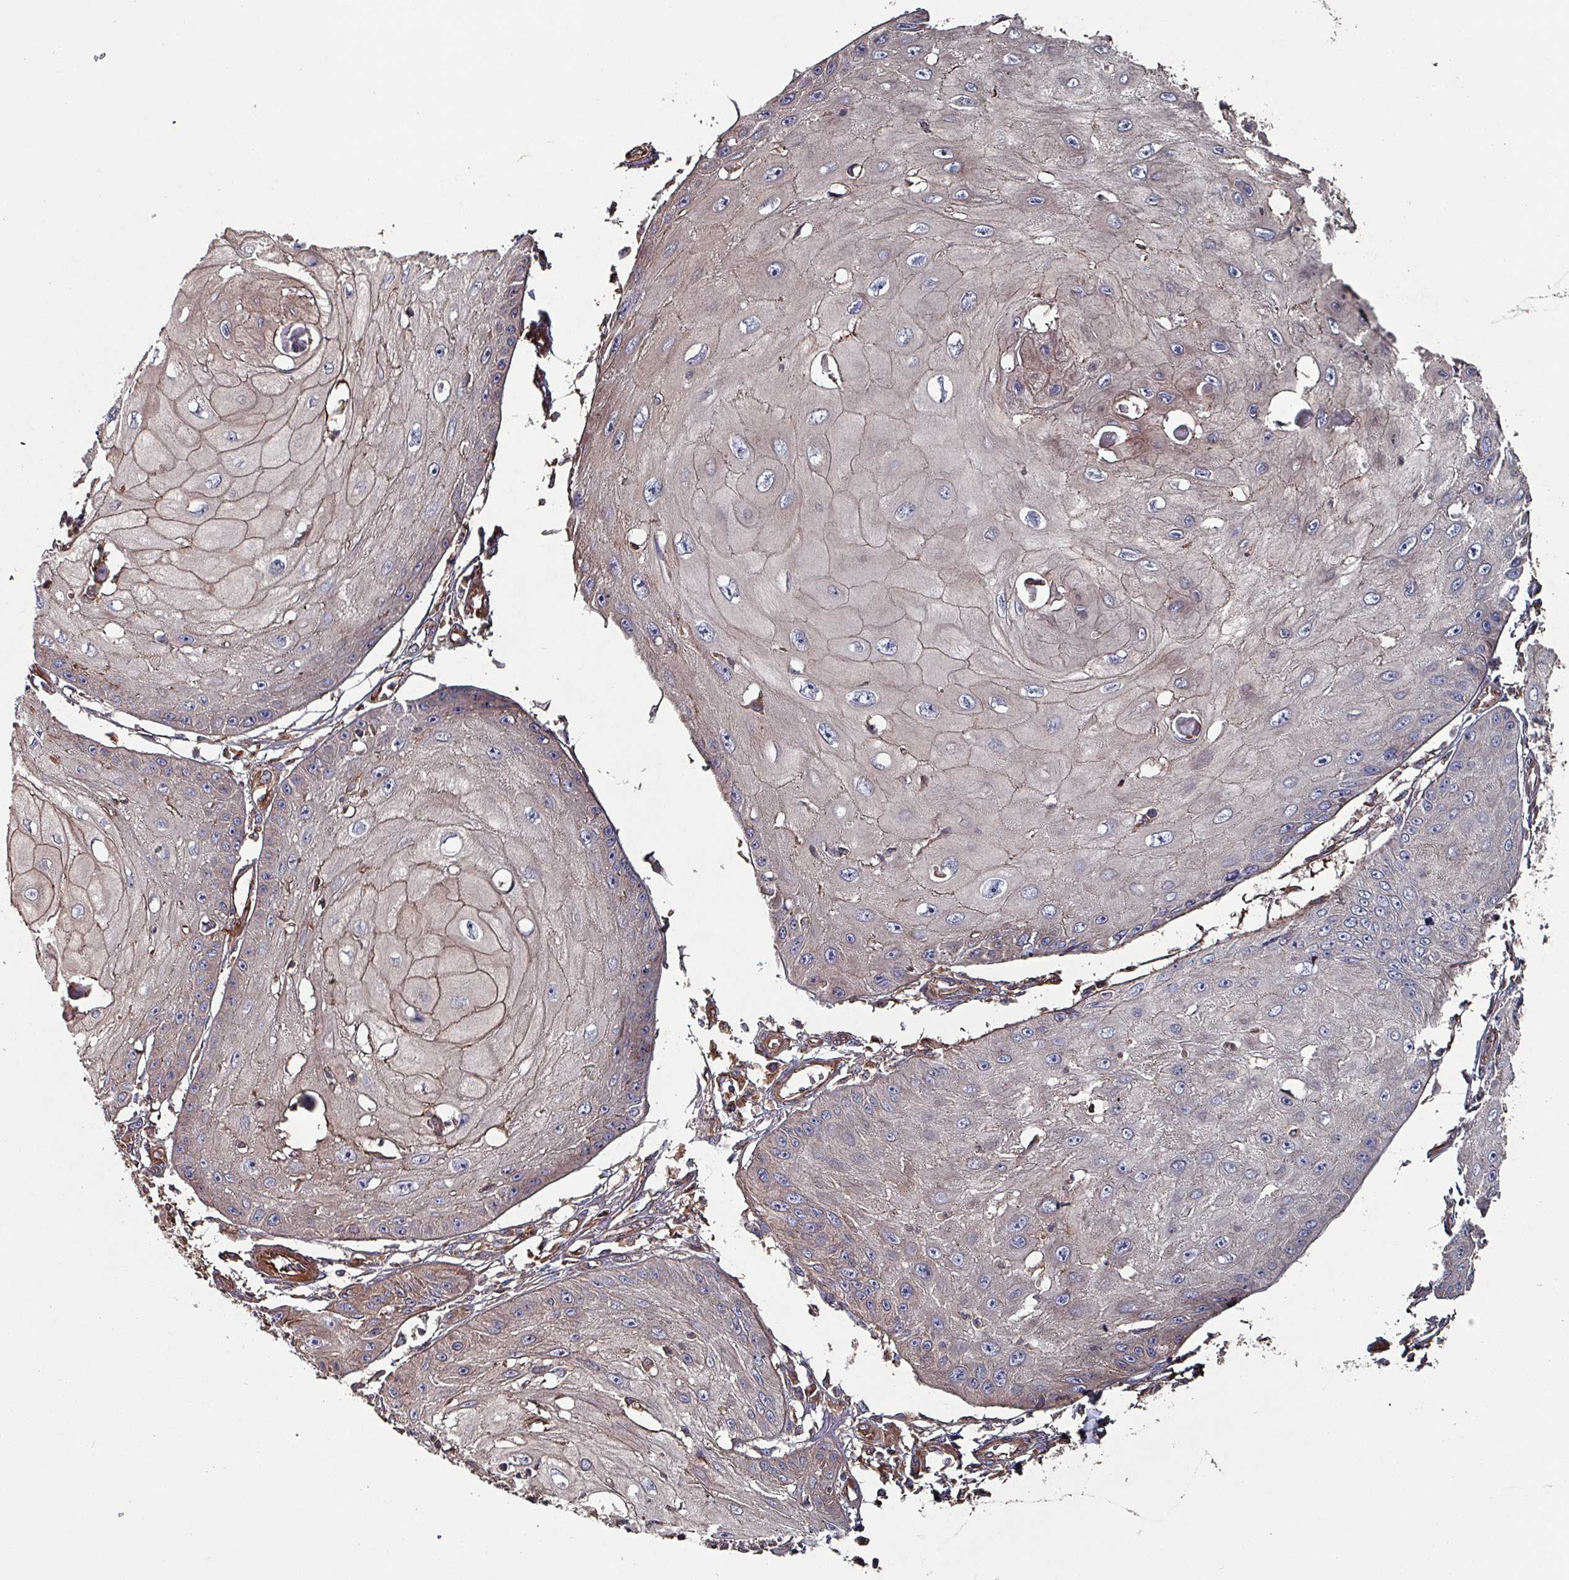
{"staining": {"intensity": "weak", "quantity": "<25%", "location": "cytoplasmic/membranous"}, "tissue": "skin cancer", "cell_type": "Tumor cells", "image_type": "cancer", "snomed": [{"axis": "morphology", "description": "Squamous cell carcinoma, NOS"}, {"axis": "topography", "description": "Skin"}], "caption": "Immunohistochemistry image of neoplastic tissue: skin cancer stained with DAB displays no significant protein positivity in tumor cells.", "gene": "ANO10", "patient": {"sex": "male", "age": 70}}